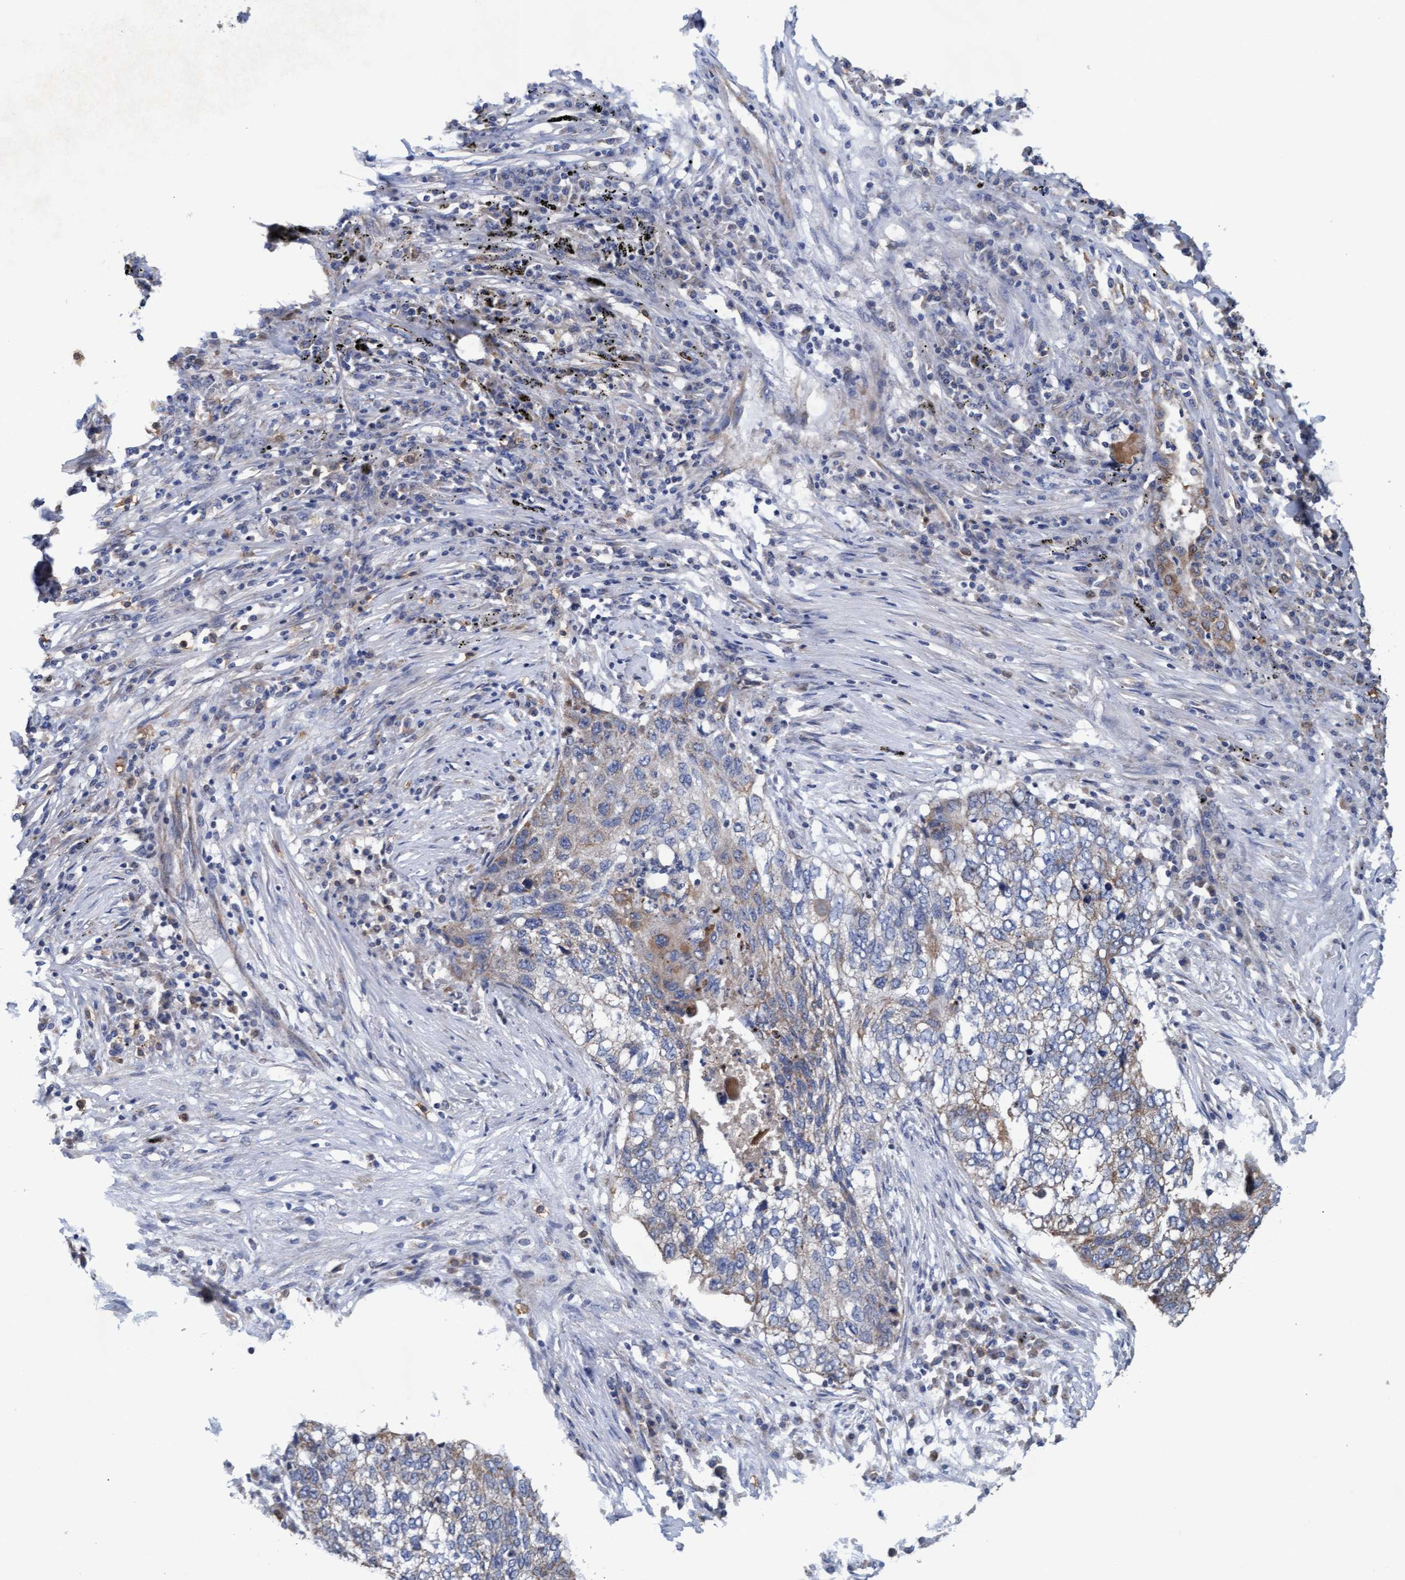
{"staining": {"intensity": "weak", "quantity": "<25%", "location": "cytoplasmic/membranous"}, "tissue": "lung cancer", "cell_type": "Tumor cells", "image_type": "cancer", "snomed": [{"axis": "morphology", "description": "Squamous cell carcinoma, NOS"}, {"axis": "topography", "description": "Lung"}], "caption": "High power microscopy image of an IHC image of lung squamous cell carcinoma, revealing no significant staining in tumor cells. (DAB immunohistochemistry (IHC) visualized using brightfield microscopy, high magnification).", "gene": "MRPL38", "patient": {"sex": "female", "age": 63}}